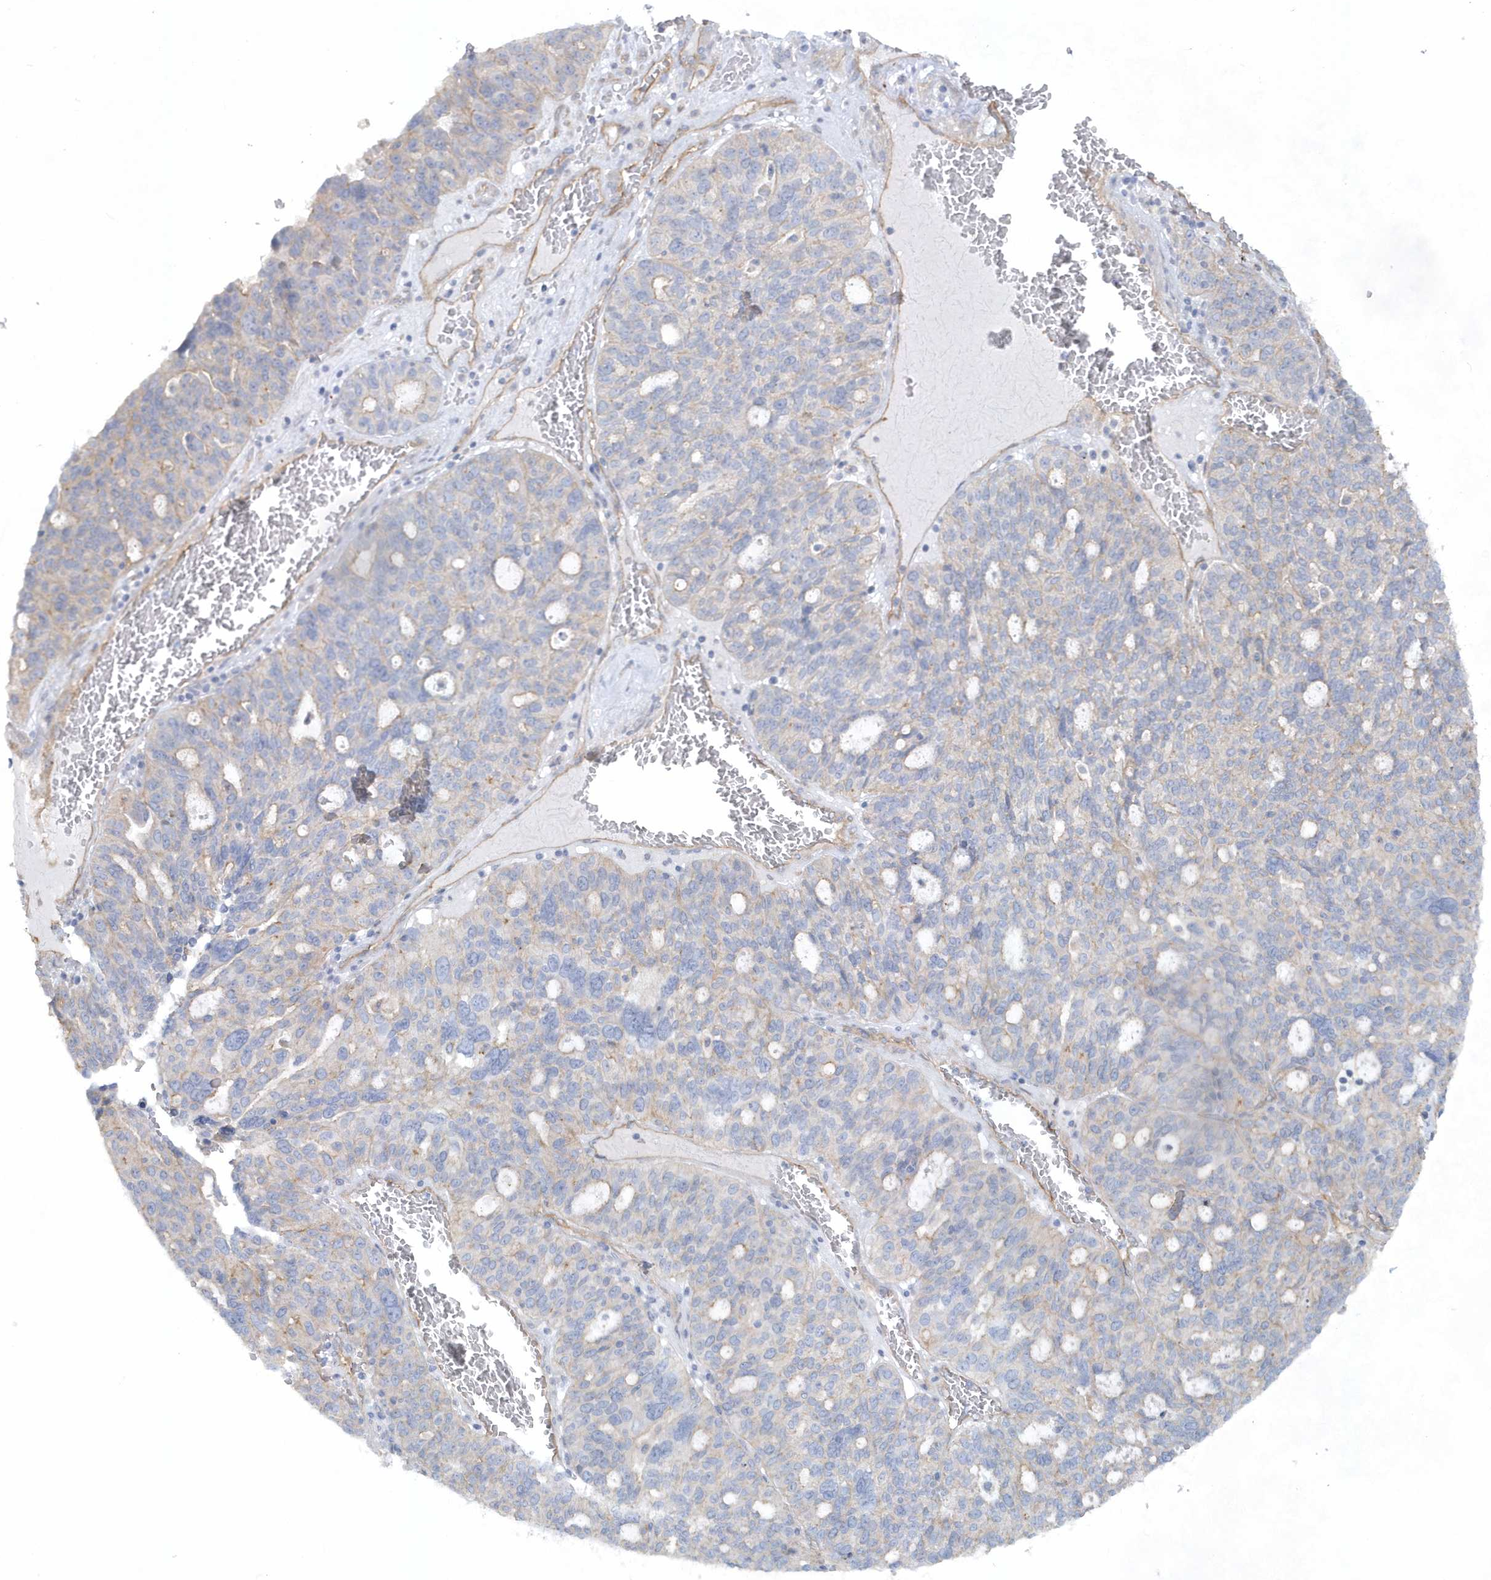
{"staining": {"intensity": "negative", "quantity": "none", "location": "none"}, "tissue": "ovarian cancer", "cell_type": "Tumor cells", "image_type": "cancer", "snomed": [{"axis": "morphology", "description": "Cystadenocarcinoma, serous, NOS"}, {"axis": "topography", "description": "Ovary"}], "caption": "Immunohistochemical staining of human ovarian cancer exhibits no significant positivity in tumor cells.", "gene": "RAI14", "patient": {"sex": "female", "age": 59}}